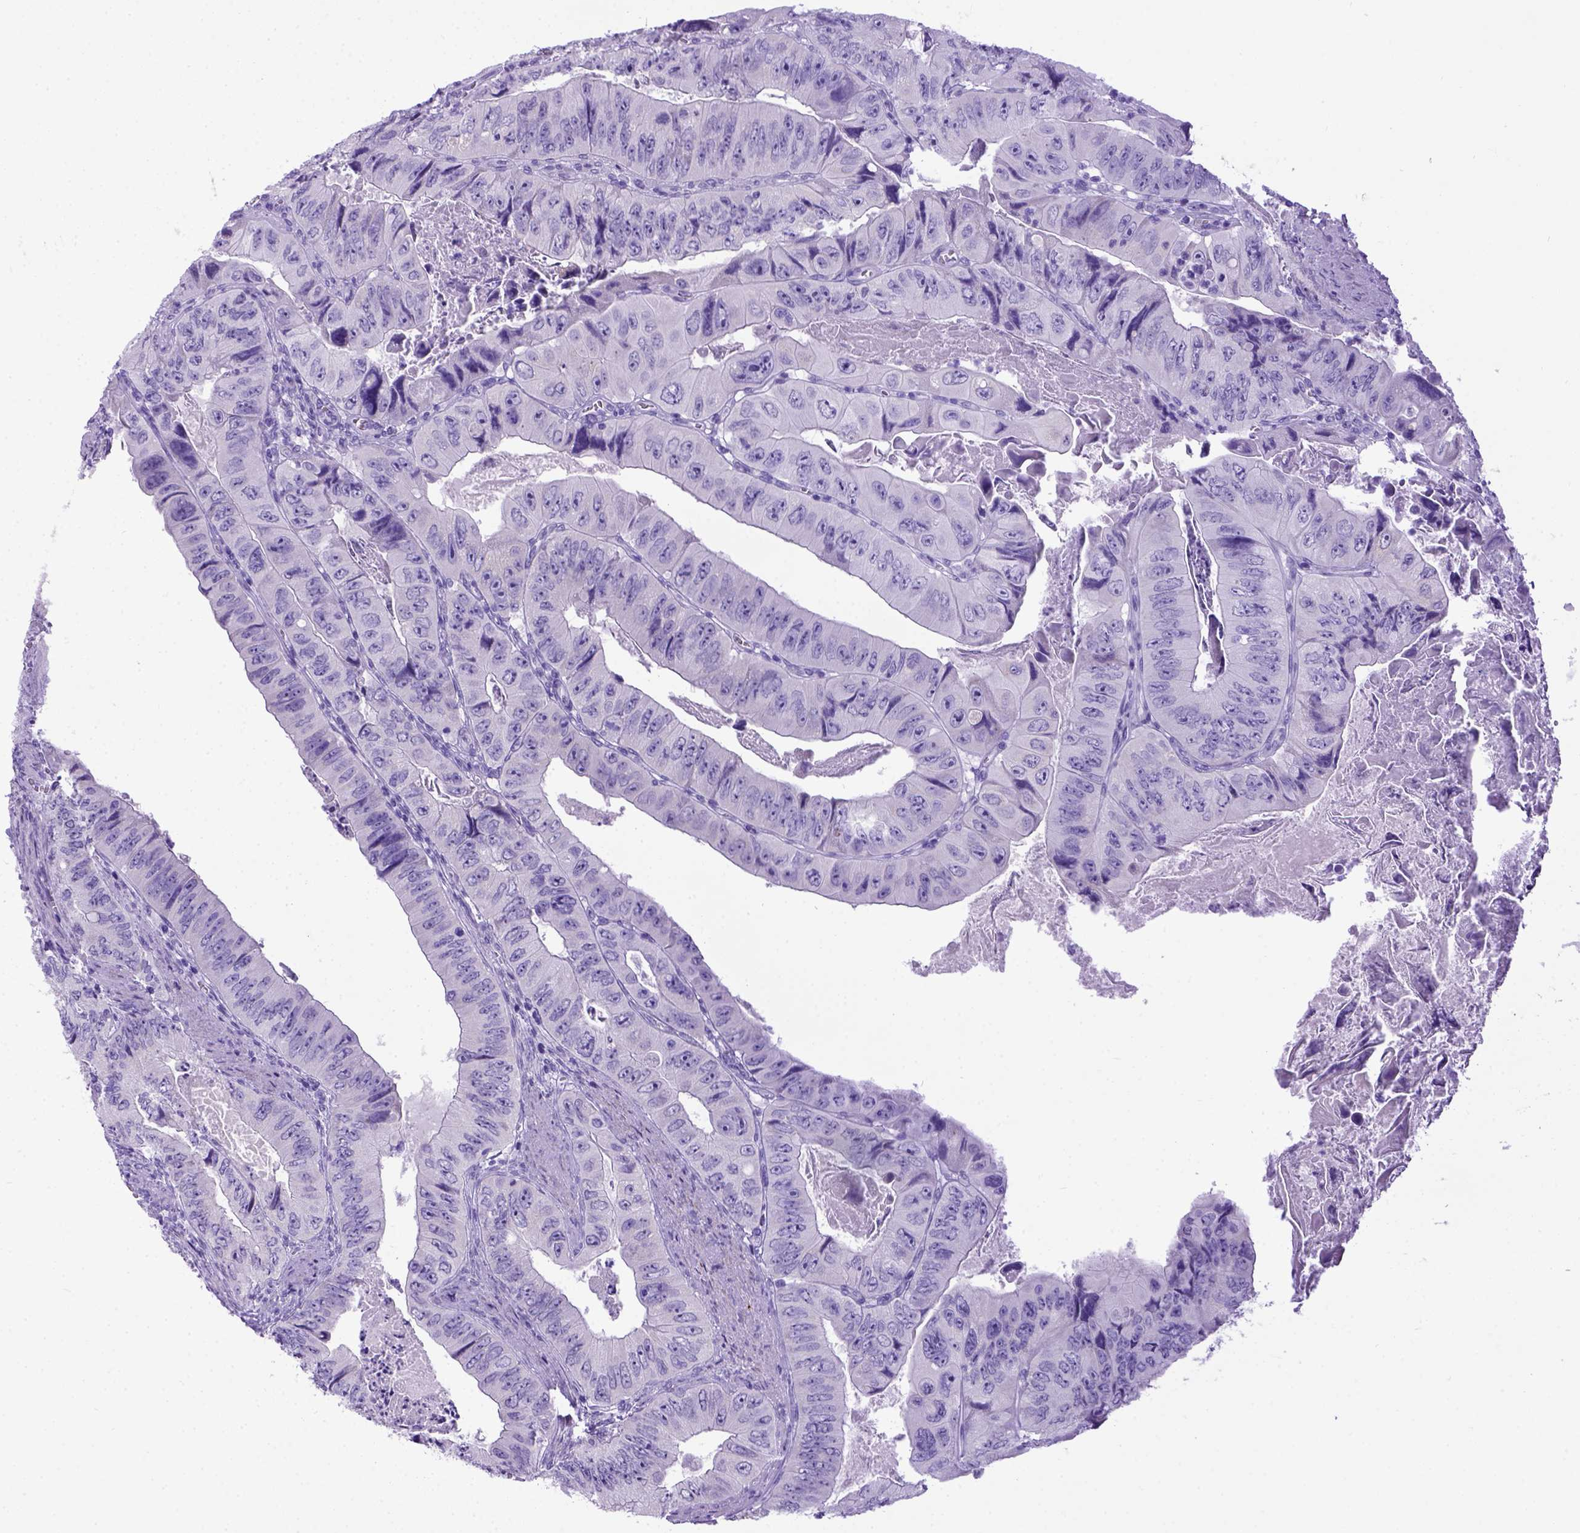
{"staining": {"intensity": "negative", "quantity": "none", "location": "none"}, "tissue": "colorectal cancer", "cell_type": "Tumor cells", "image_type": "cancer", "snomed": [{"axis": "morphology", "description": "Adenocarcinoma, NOS"}, {"axis": "topography", "description": "Colon"}], "caption": "Immunohistochemical staining of colorectal cancer reveals no significant expression in tumor cells.", "gene": "IGF2", "patient": {"sex": "female", "age": 84}}